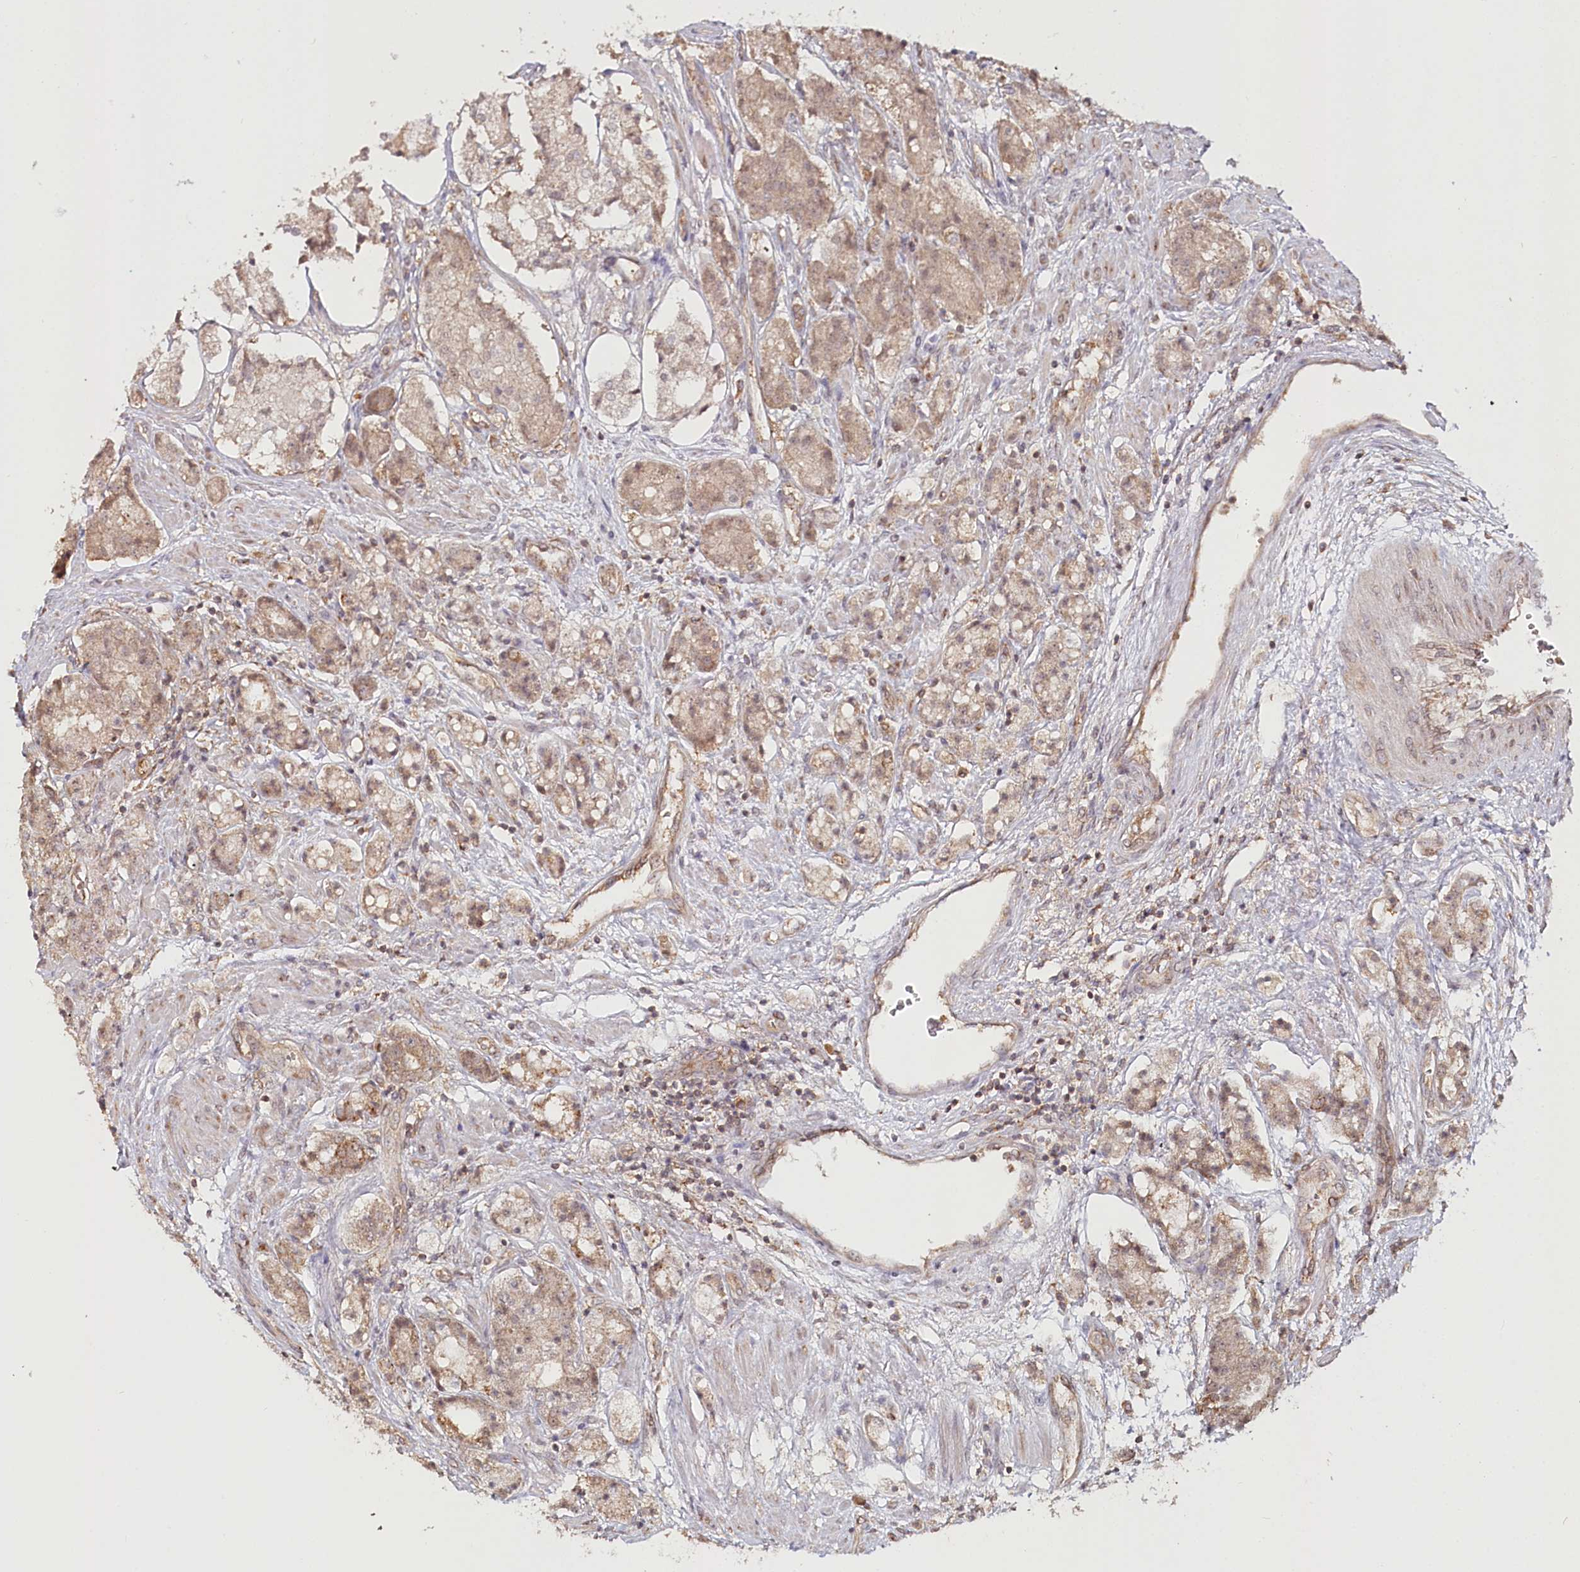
{"staining": {"intensity": "weak", "quantity": ">75%", "location": "cytoplasmic/membranous"}, "tissue": "prostate cancer", "cell_type": "Tumor cells", "image_type": "cancer", "snomed": [{"axis": "morphology", "description": "Adenocarcinoma, High grade"}, {"axis": "topography", "description": "Prostate"}], "caption": "IHC (DAB) staining of prostate cancer (adenocarcinoma (high-grade)) shows weak cytoplasmic/membranous protein positivity in approximately >75% of tumor cells. (DAB = brown stain, brightfield microscopy at high magnification).", "gene": "OTUD4", "patient": {"sex": "male", "age": 60}}